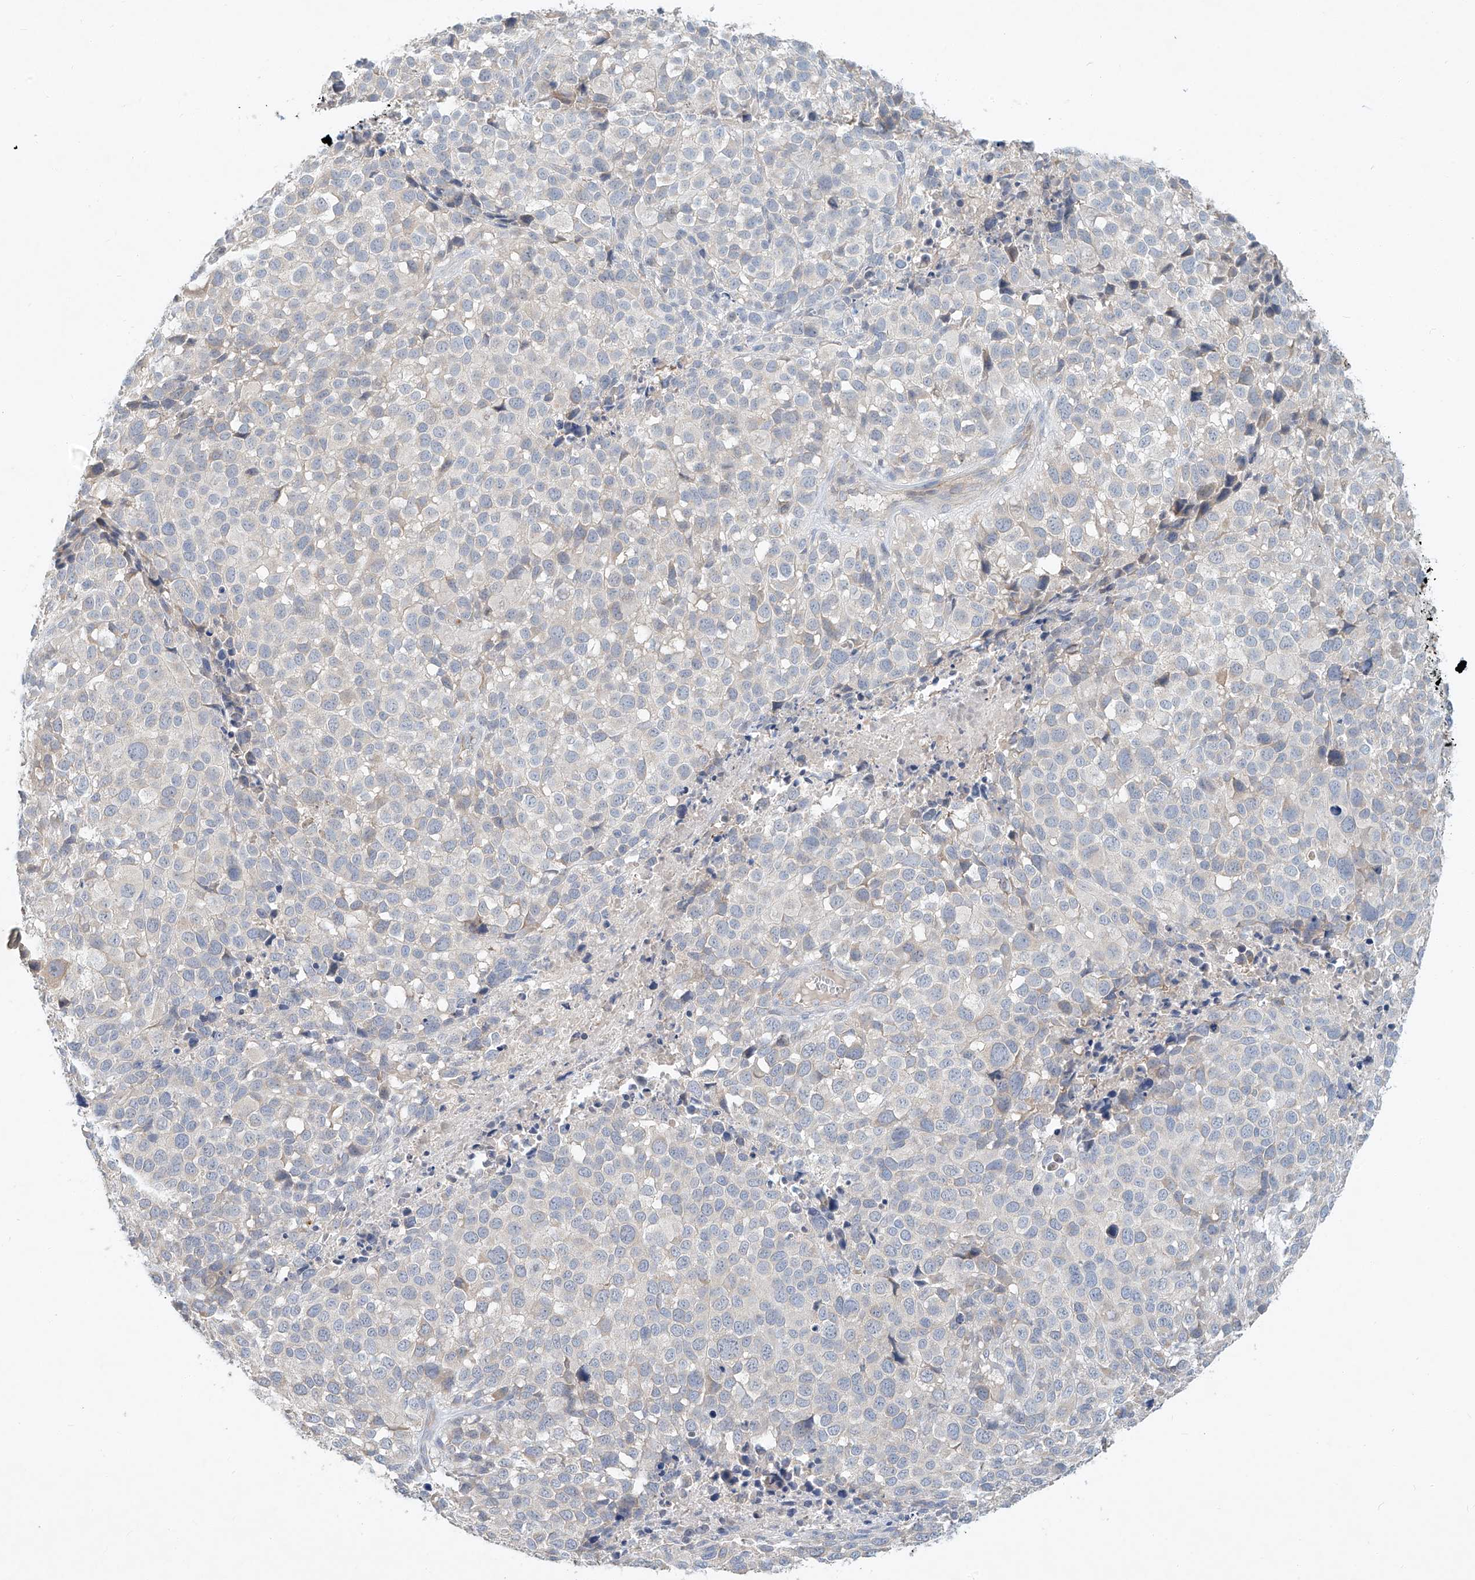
{"staining": {"intensity": "negative", "quantity": "none", "location": "none"}, "tissue": "melanoma", "cell_type": "Tumor cells", "image_type": "cancer", "snomed": [{"axis": "morphology", "description": "Malignant melanoma, NOS"}, {"axis": "topography", "description": "Skin of trunk"}], "caption": "Malignant melanoma stained for a protein using immunohistochemistry reveals no expression tumor cells.", "gene": "SYTL3", "patient": {"sex": "male", "age": 71}}